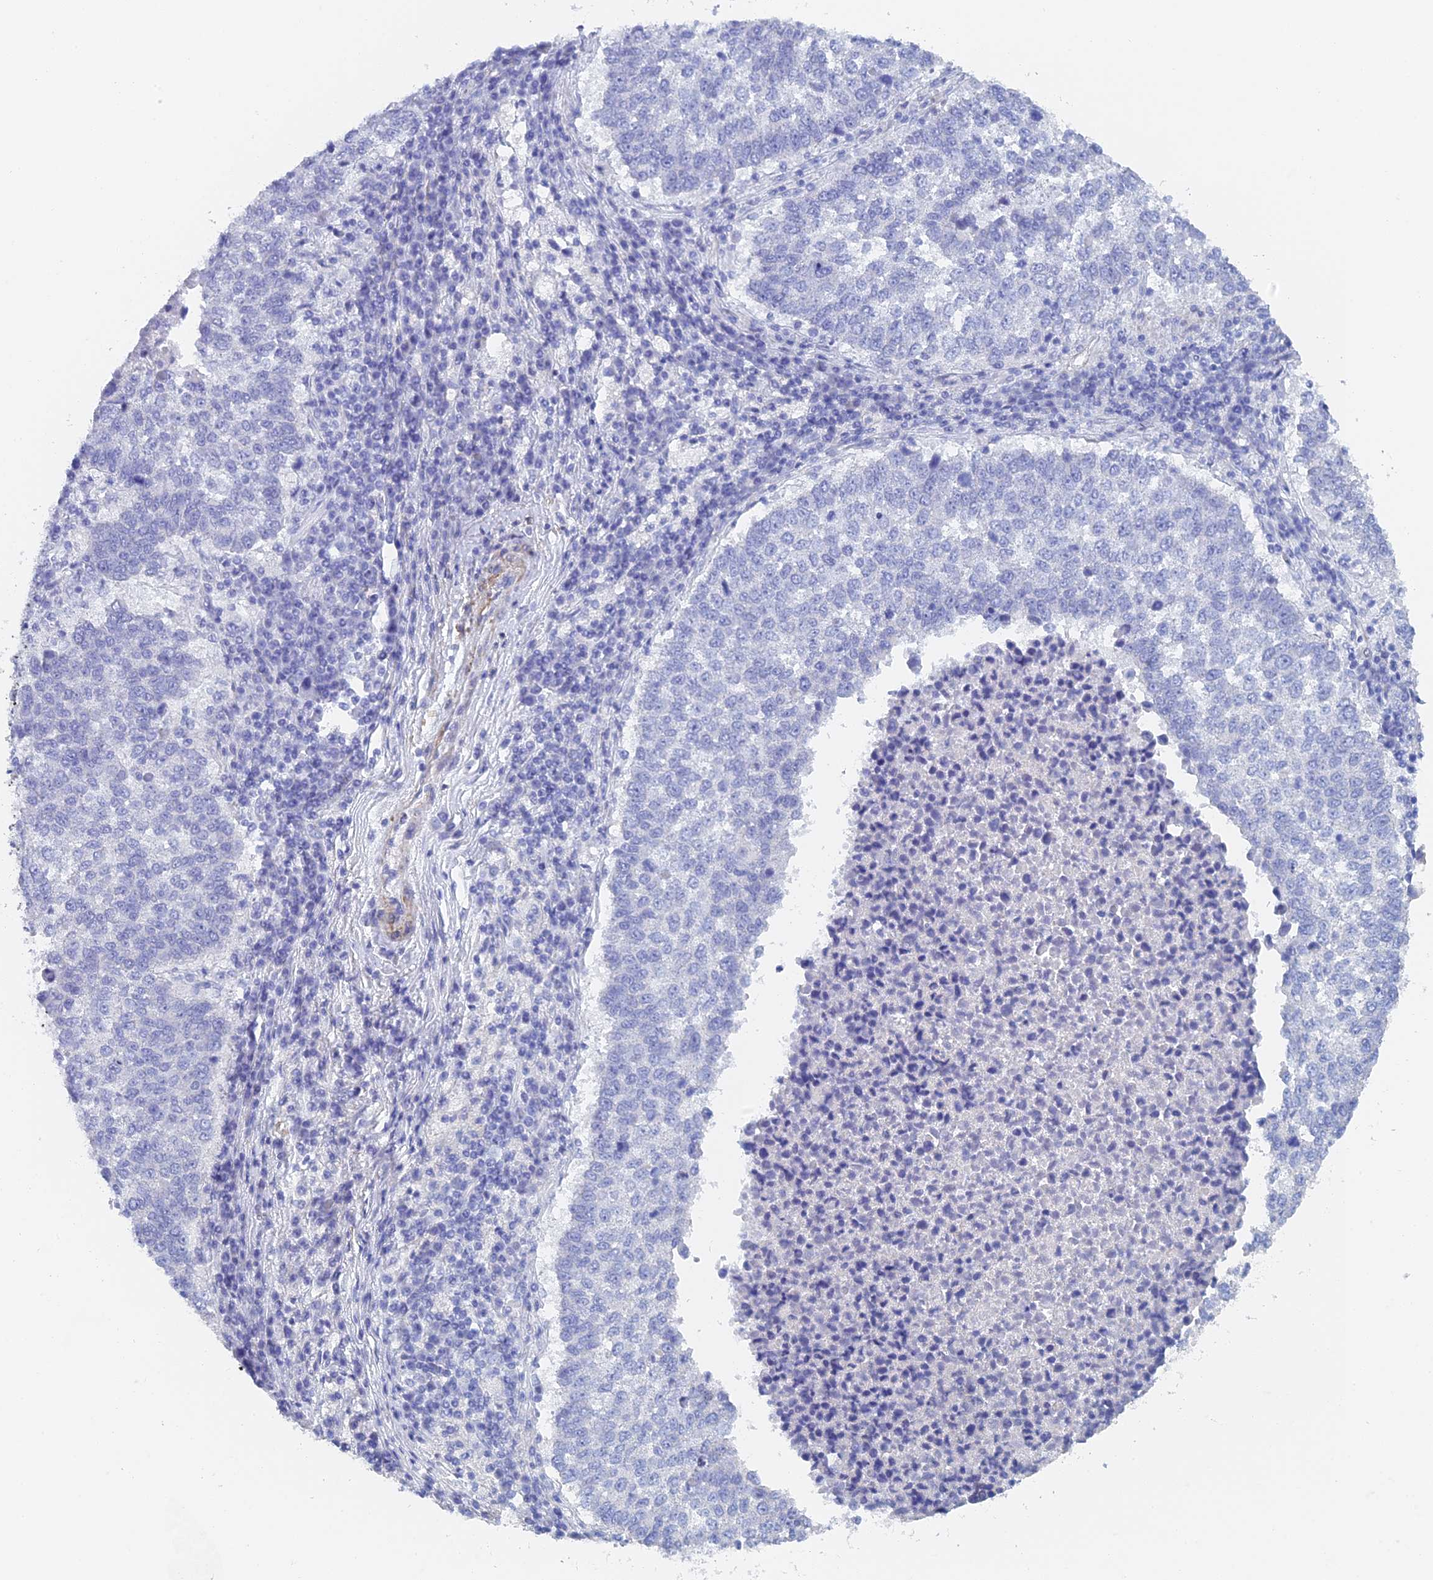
{"staining": {"intensity": "negative", "quantity": "none", "location": "none"}, "tissue": "lung cancer", "cell_type": "Tumor cells", "image_type": "cancer", "snomed": [{"axis": "morphology", "description": "Squamous cell carcinoma, NOS"}, {"axis": "topography", "description": "Lung"}], "caption": "A micrograph of human lung squamous cell carcinoma is negative for staining in tumor cells.", "gene": "KCNK18", "patient": {"sex": "male", "age": 73}}